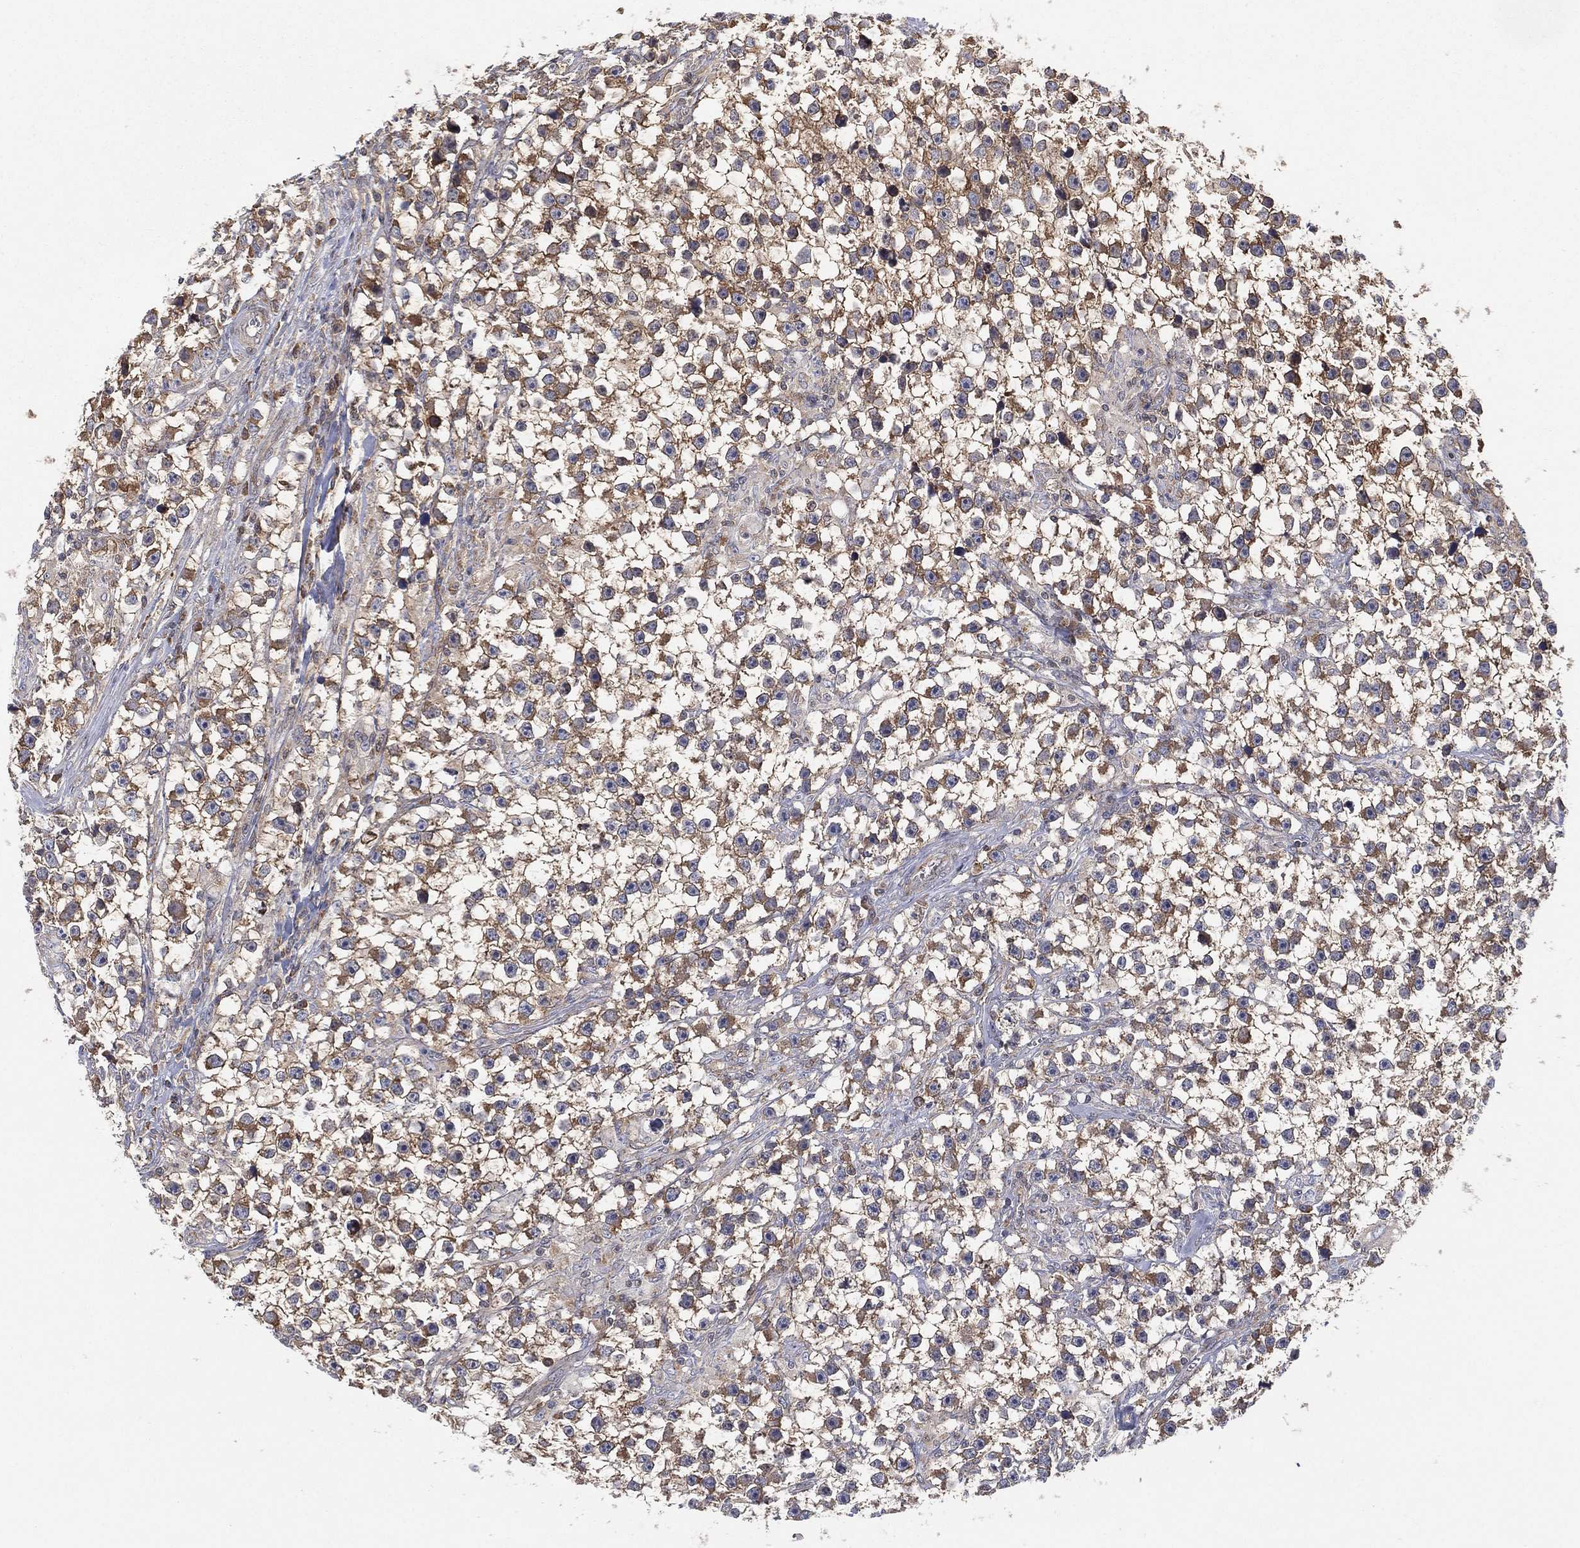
{"staining": {"intensity": "moderate", "quantity": "25%-75%", "location": "cytoplasmic/membranous"}, "tissue": "testis cancer", "cell_type": "Tumor cells", "image_type": "cancer", "snomed": [{"axis": "morphology", "description": "Seminoma, NOS"}, {"axis": "topography", "description": "Testis"}], "caption": "Immunohistochemistry (DAB) staining of human testis seminoma demonstrates moderate cytoplasmic/membranous protein expression in about 25%-75% of tumor cells. The staining was performed using DAB (3,3'-diaminobenzidine), with brown indicating positive protein expression. Nuclei are stained blue with hematoxylin.", "gene": "TMTC4", "patient": {"sex": "male", "age": 59}}